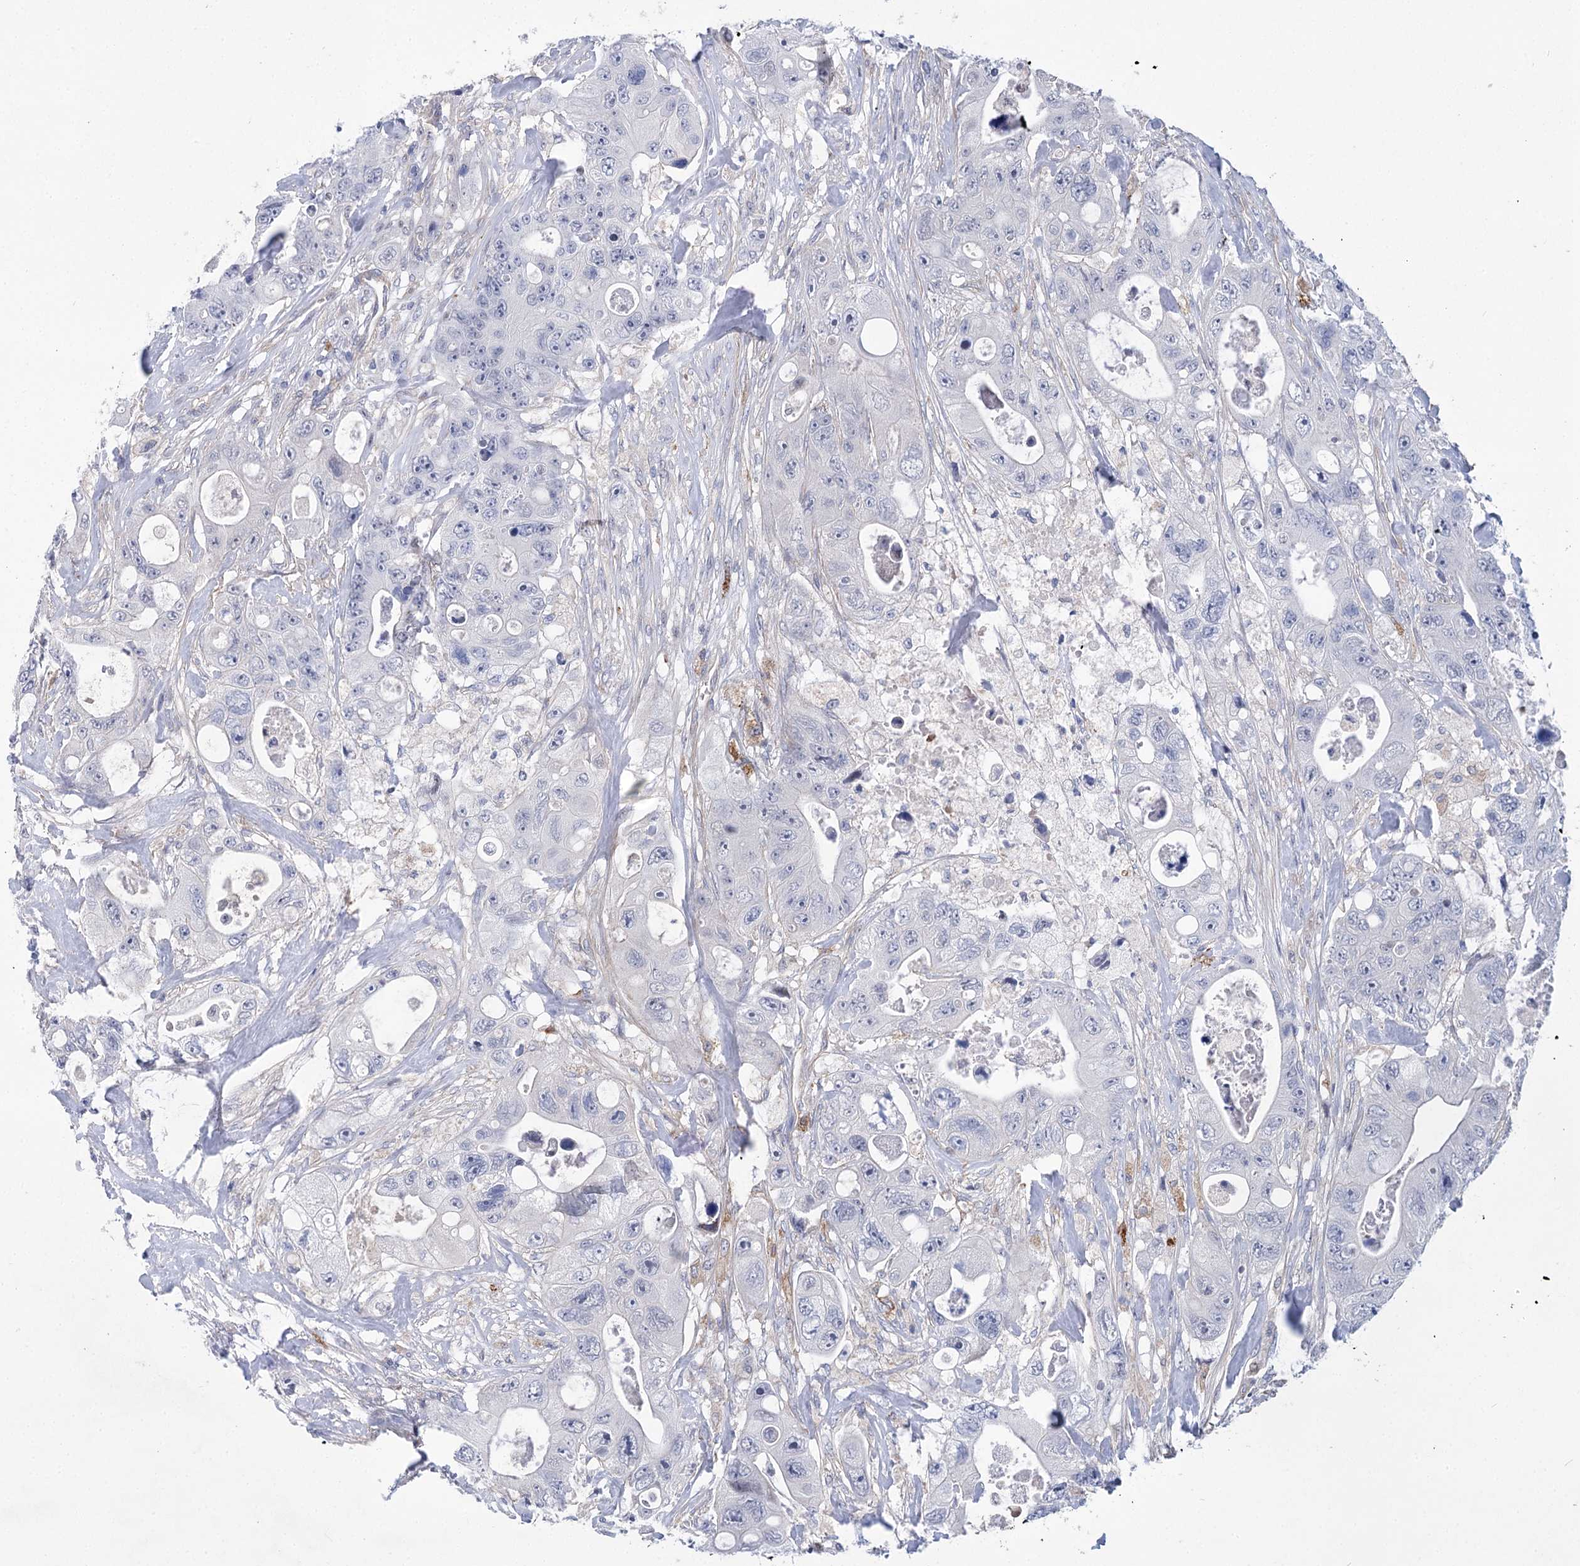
{"staining": {"intensity": "negative", "quantity": "none", "location": "none"}, "tissue": "colorectal cancer", "cell_type": "Tumor cells", "image_type": "cancer", "snomed": [{"axis": "morphology", "description": "Adenocarcinoma, NOS"}, {"axis": "topography", "description": "Colon"}], "caption": "A micrograph of human colorectal cancer (adenocarcinoma) is negative for staining in tumor cells.", "gene": "THAP6", "patient": {"sex": "female", "age": 46}}